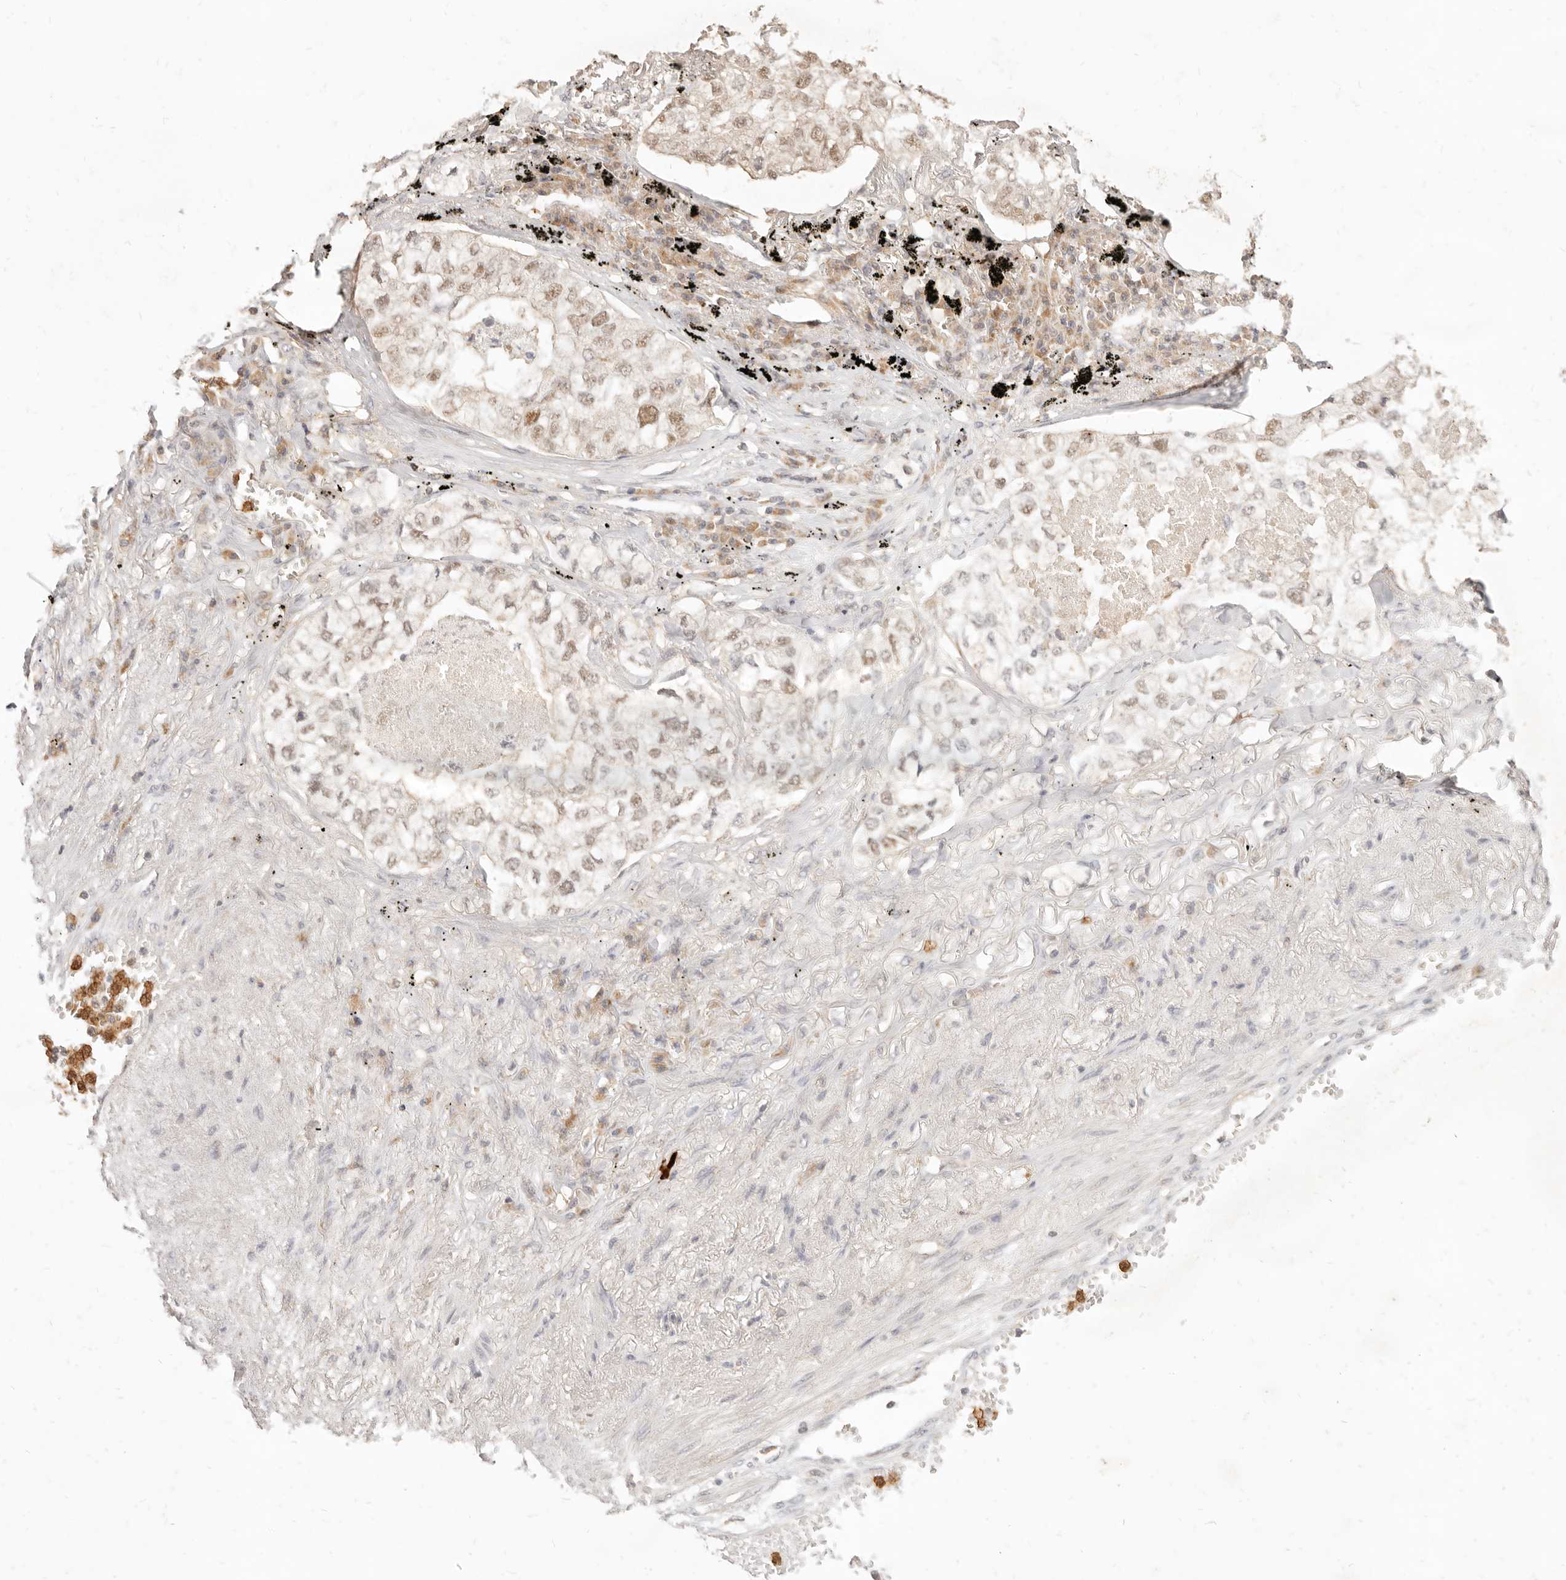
{"staining": {"intensity": "moderate", "quantity": "25%-75%", "location": "nuclear"}, "tissue": "lung cancer", "cell_type": "Tumor cells", "image_type": "cancer", "snomed": [{"axis": "morphology", "description": "Adenocarcinoma, NOS"}, {"axis": "topography", "description": "Lung"}], "caption": "DAB (3,3'-diaminobenzidine) immunohistochemical staining of lung adenocarcinoma reveals moderate nuclear protein staining in about 25%-75% of tumor cells.", "gene": "TMTC2", "patient": {"sex": "male", "age": 65}}